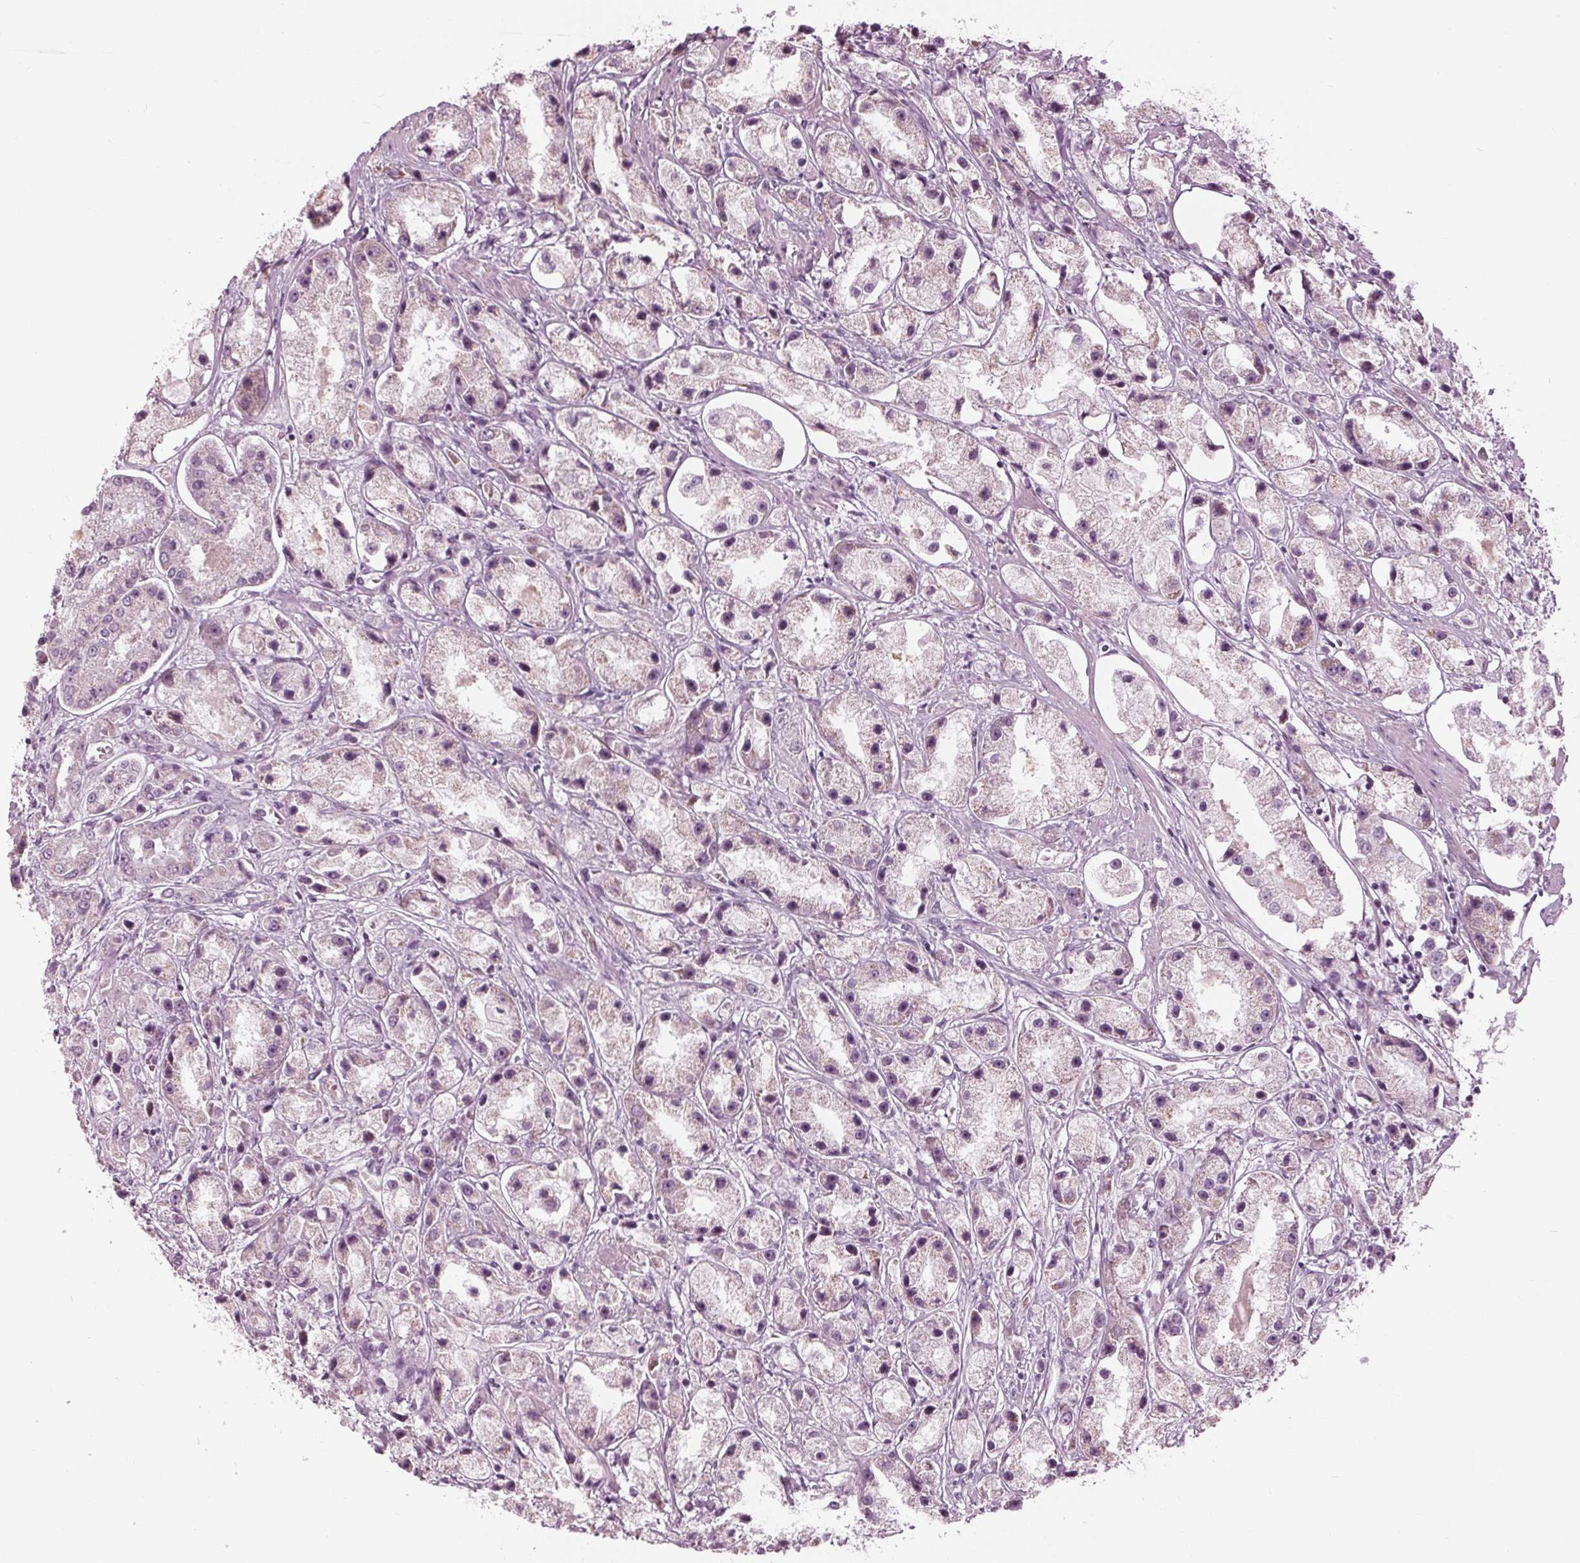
{"staining": {"intensity": "negative", "quantity": "none", "location": "none"}, "tissue": "prostate cancer", "cell_type": "Tumor cells", "image_type": "cancer", "snomed": [{"axis": "morphology", "description": "Adenocarcinoma, High grade"}, {"axis": "topography", "description": "Prostate"}], "caption": "Immunohistochemistry (IHC) photomicrograph of neoplastic tissue: prostate cancer stained with DAB (3,3'-diaminobenzidine) shows no significant protein staining in tumor cells. The staining was performed using DAB (3,3'-diaminobenzidine) to visualize the protein expression in brown, while the nuclei were stained in blue with hematoxylin (Magnification: 20x).", "gene": "CLN6", "patient": {"sex": "male", "age": 67}}